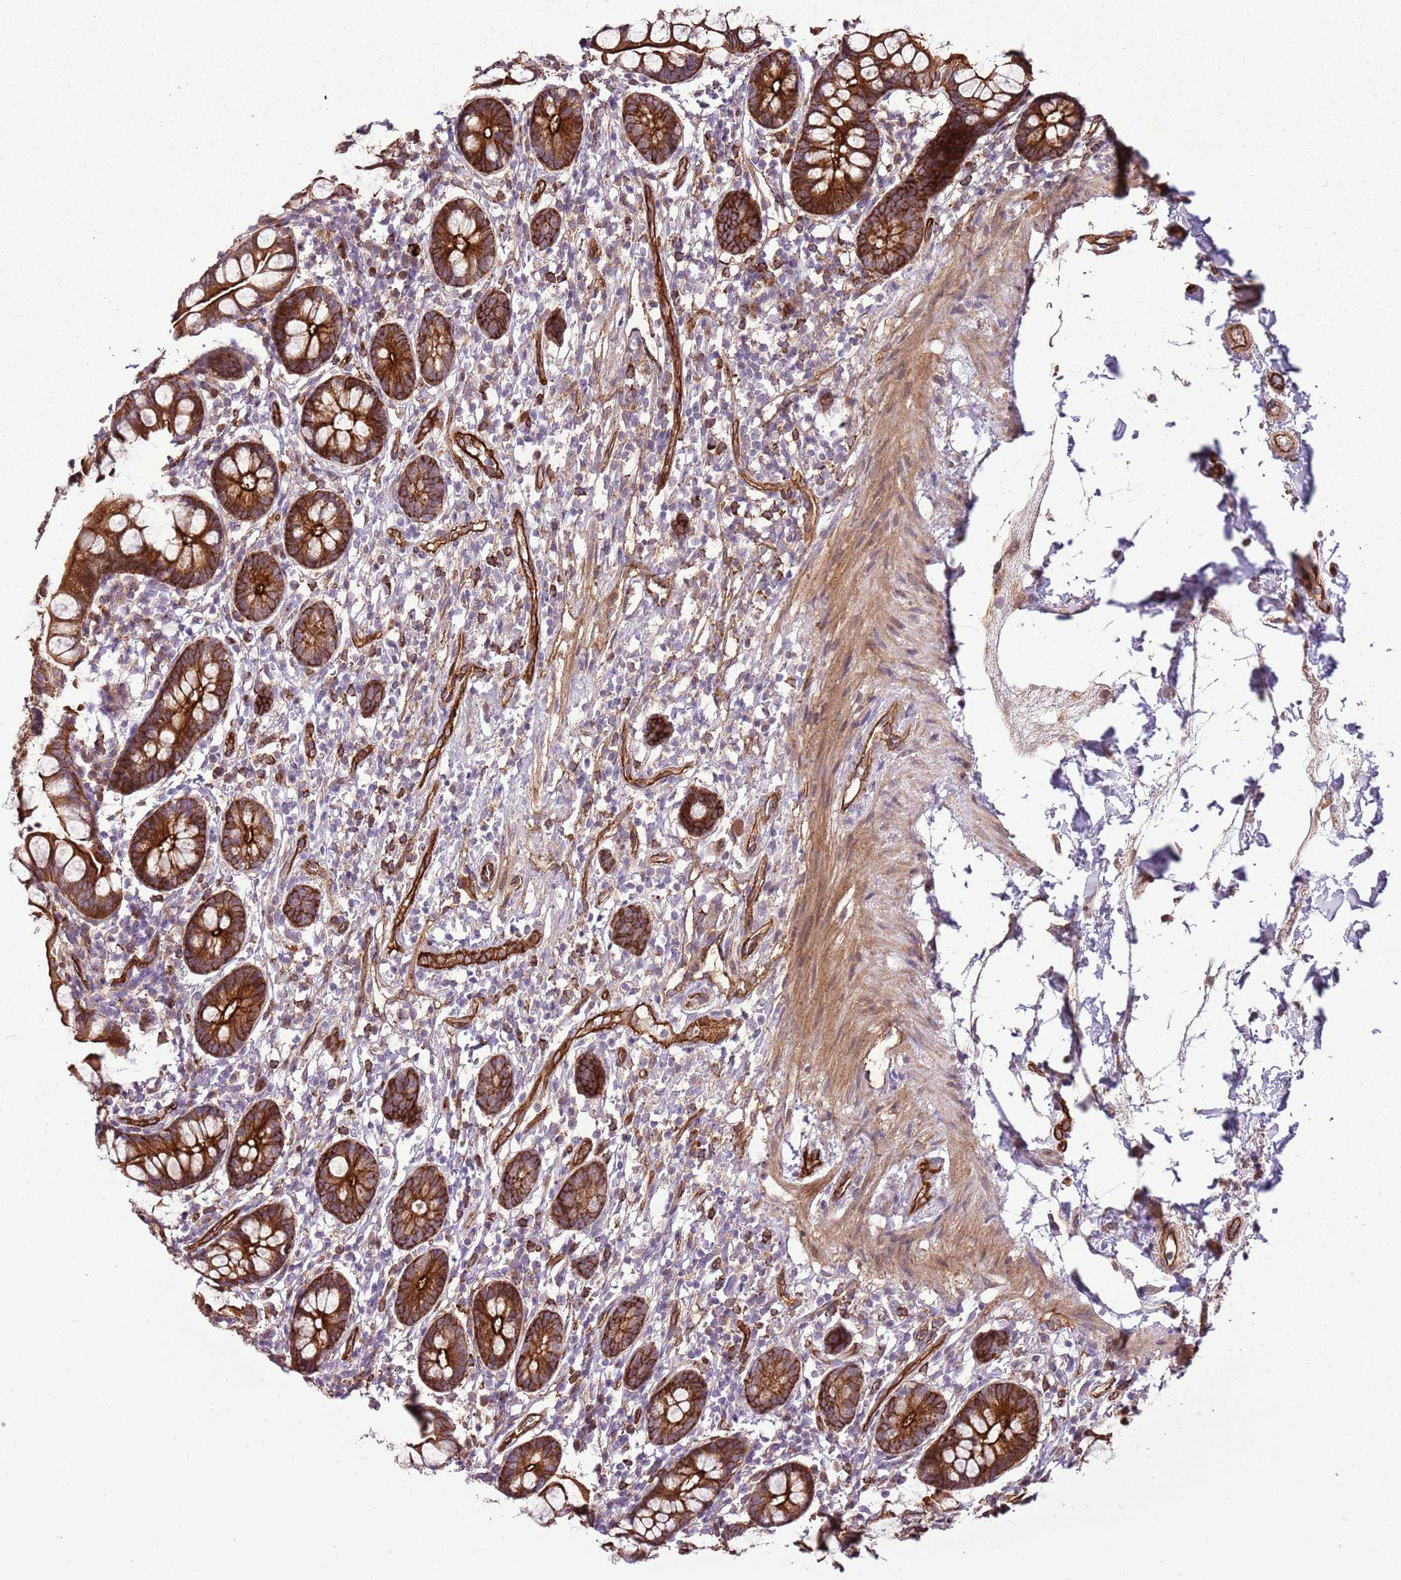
{"staining": {"intensity": "strong", "quantity": ">75%", "location": "cytoplasmic/membranous"}, "tissue": "small intestine", "cell_type": "Glandular cells", "image_type": "normal", "snomed": [{"axis": "morphology", "description": "Normal tissue, NOS"}, {"axis": "topography", "description": "Small intestine"}], "caption": "This is an image of IHC staining of benign small intestine, which shows strong staining in the cytoplasmic/membranous of glandular cells.", "gene": "ZNF827", "patient": {"sex": "female", "age": 84}}